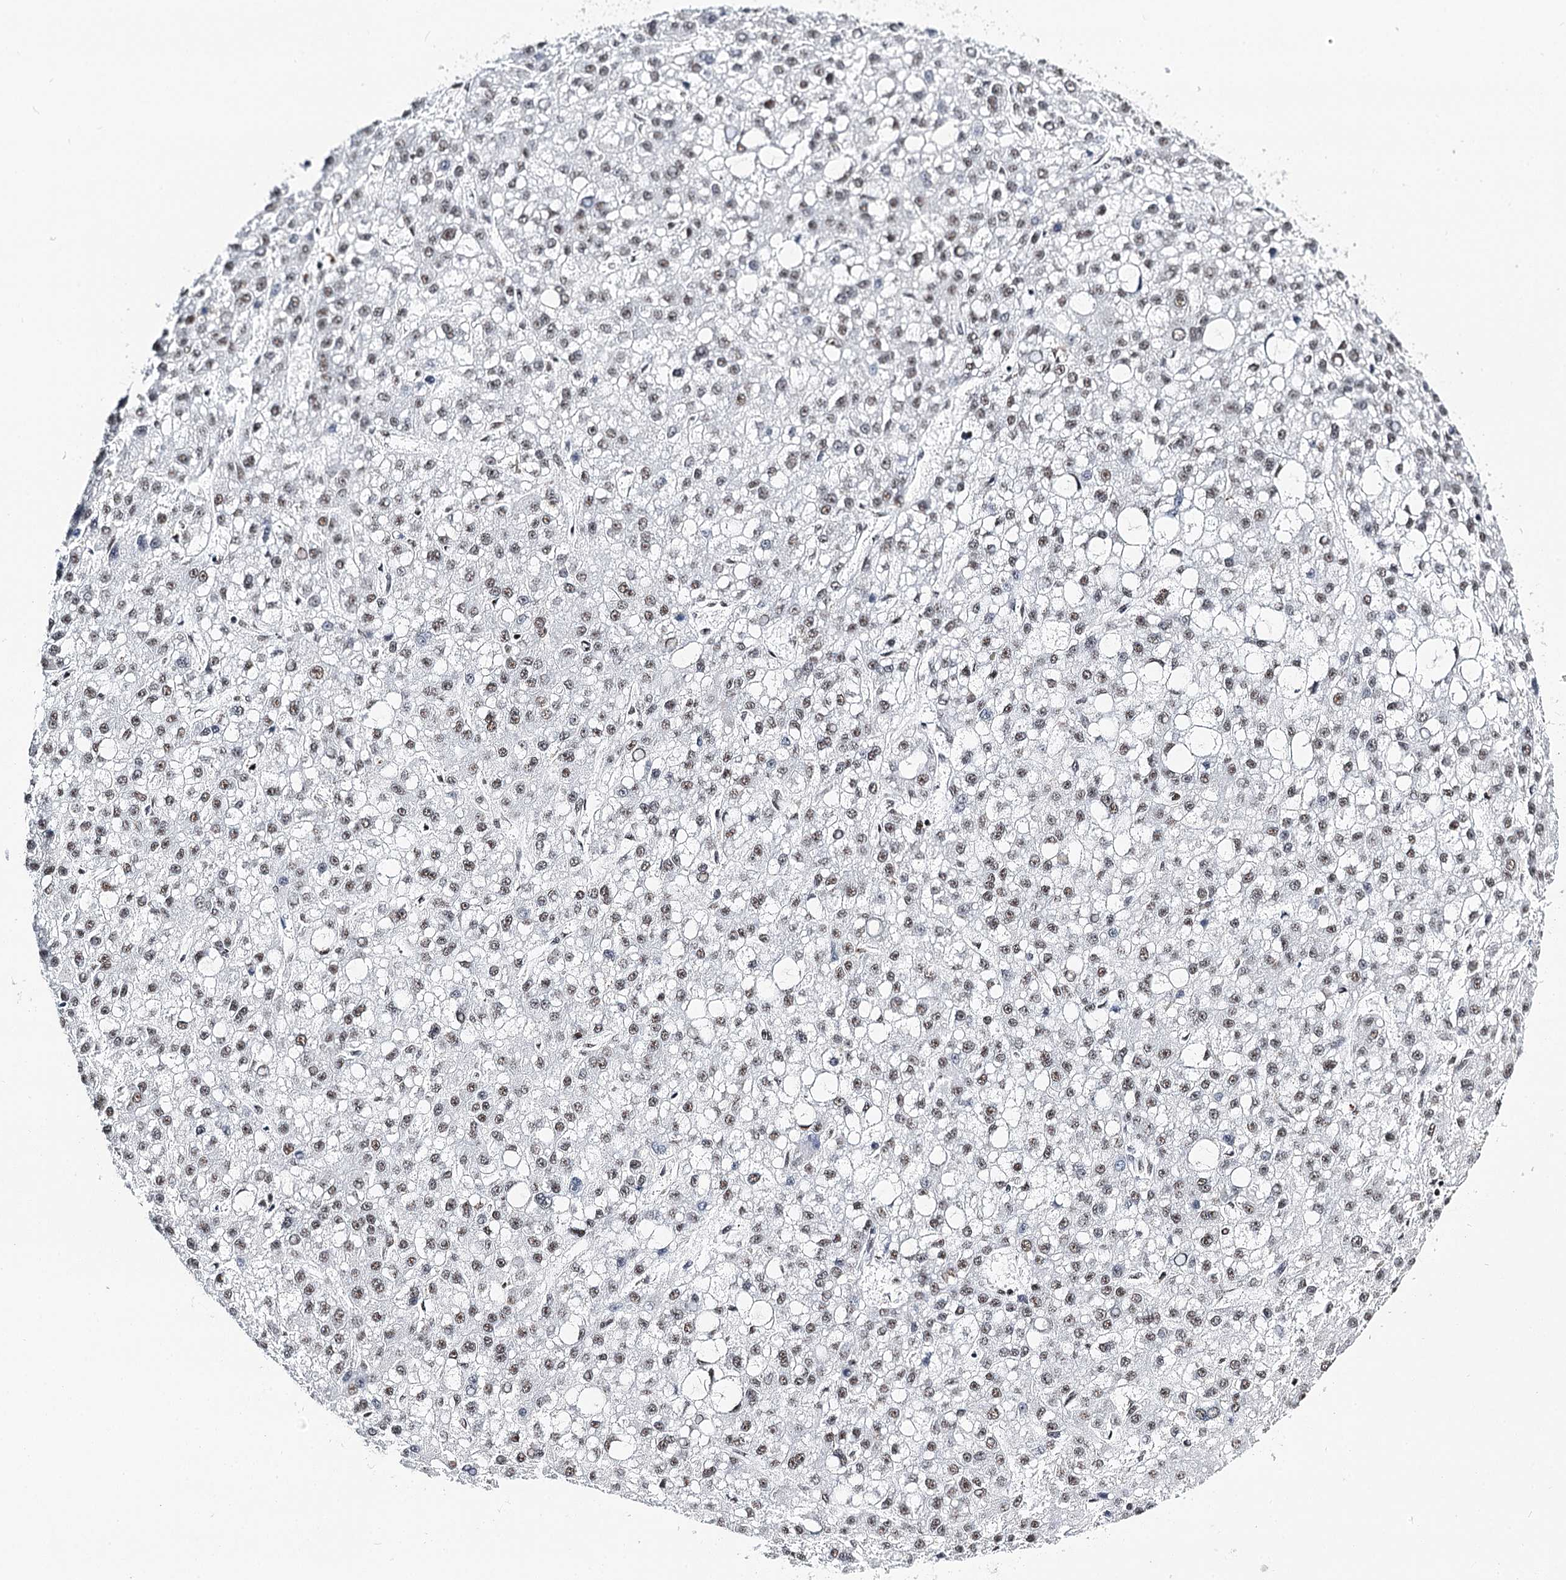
{"staining": {"intensity": "weak", "quantity": ">75%", "location": "nuclear"}, "tissue": "liver cancer", "cell_type": "Tumor cells", "image_type": "cancer", "snomed": [{"axis": "morphology", "description": "Carcinoma, Hepatocellular, NOS"}, {"axis": "topography", "description": "Liver"}], "caption": "The image exhibits immunohistochemical staining of hepatocellular carcinoma (liver). There is weak nuclear staining is identified in approximately >75% of tumor cells.", "gene": "BARD1", "patient": {"sex": "male", "age": 67}}